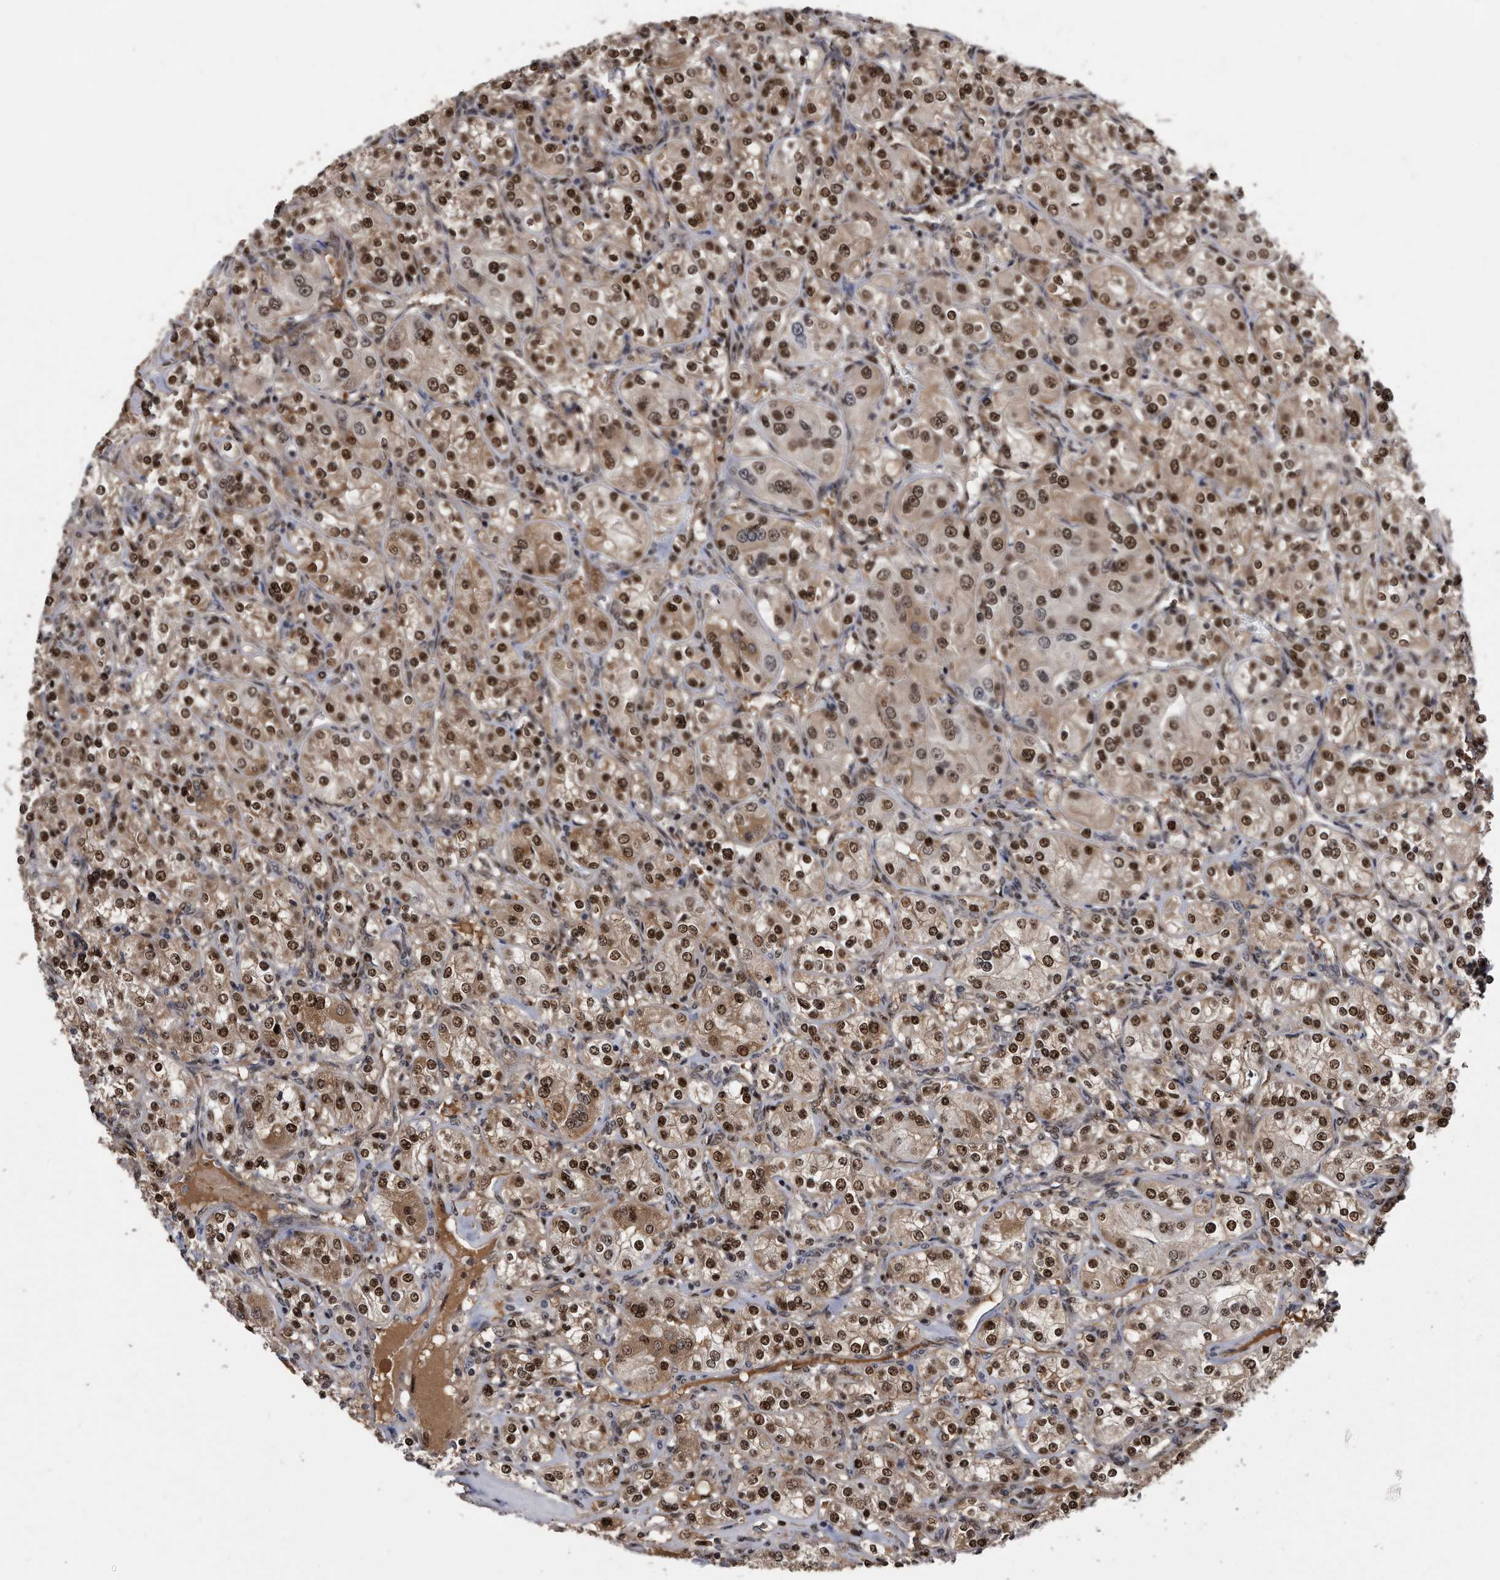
{"staining": {"intensity": "strong", "quantity": ">75%", "location": "cytoplasmic/membranous,nuclear"}, "tissue": "renal cancer", "cell_type": "Tumor cells", "image_type": "cancer", "snomed": [{"axis": "morphology", "description": "Adenocarcinoma, NOS"}, {"axis": "topography", "description": "Kidney"}], "caption": "This photomicrograph exhibits renal adenocarcinoma stained with immunohistochemistry (IHC) to label a protein in brown. The cytoplasmic/membranous and nuclear of tumor cells show strong positivity for the protein. Nuclei are counter-stained blue.", "gene": "RAD23B", "patient": {"sex": "male", "age": 77}}